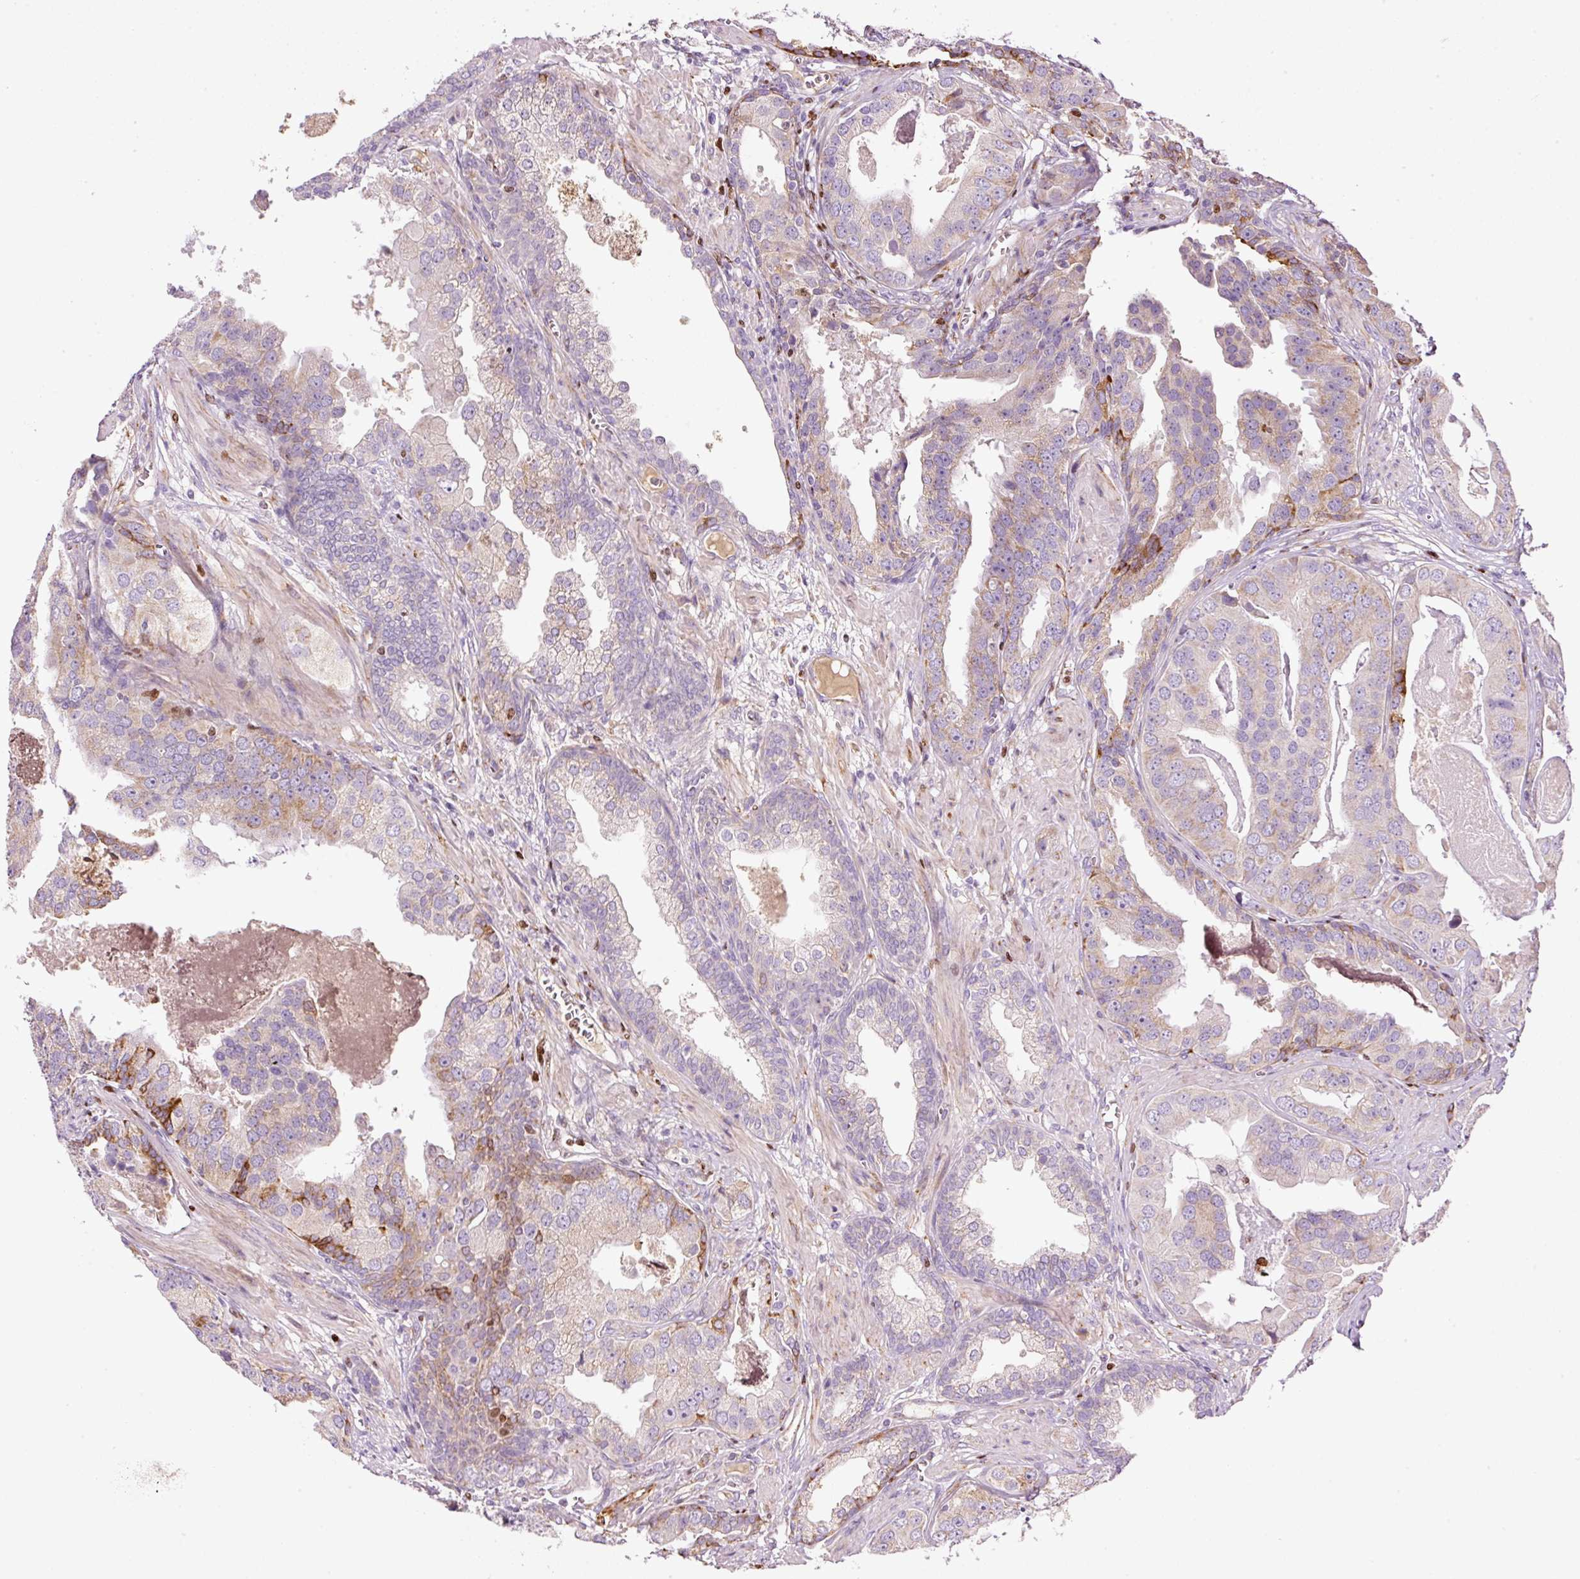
{"staining": {"intensity": "weak", "quantity": "<25%", "location": "cytoplasmic/membranous"}, "tissue": "prostate cancer", "cell_type": "Tumor cells", "image_type": "cancer", "snomed": [{"axis": "morphology", "description": "Adenocarcinoma, High grade"}, {"axis": "topography", "description": "Prostate"}], "caption": "Histopathology image shows no protein expression in tumor cells of prostate cancer (adenocarcinoma (high-grade)) tissue. Brightfield microscopy of IHC stained with DAB (brown) and hematoxylin (blue), captured at high magnification.", "gene": "TMEM8B", "patient": {"sex": "male", "age": 71}}